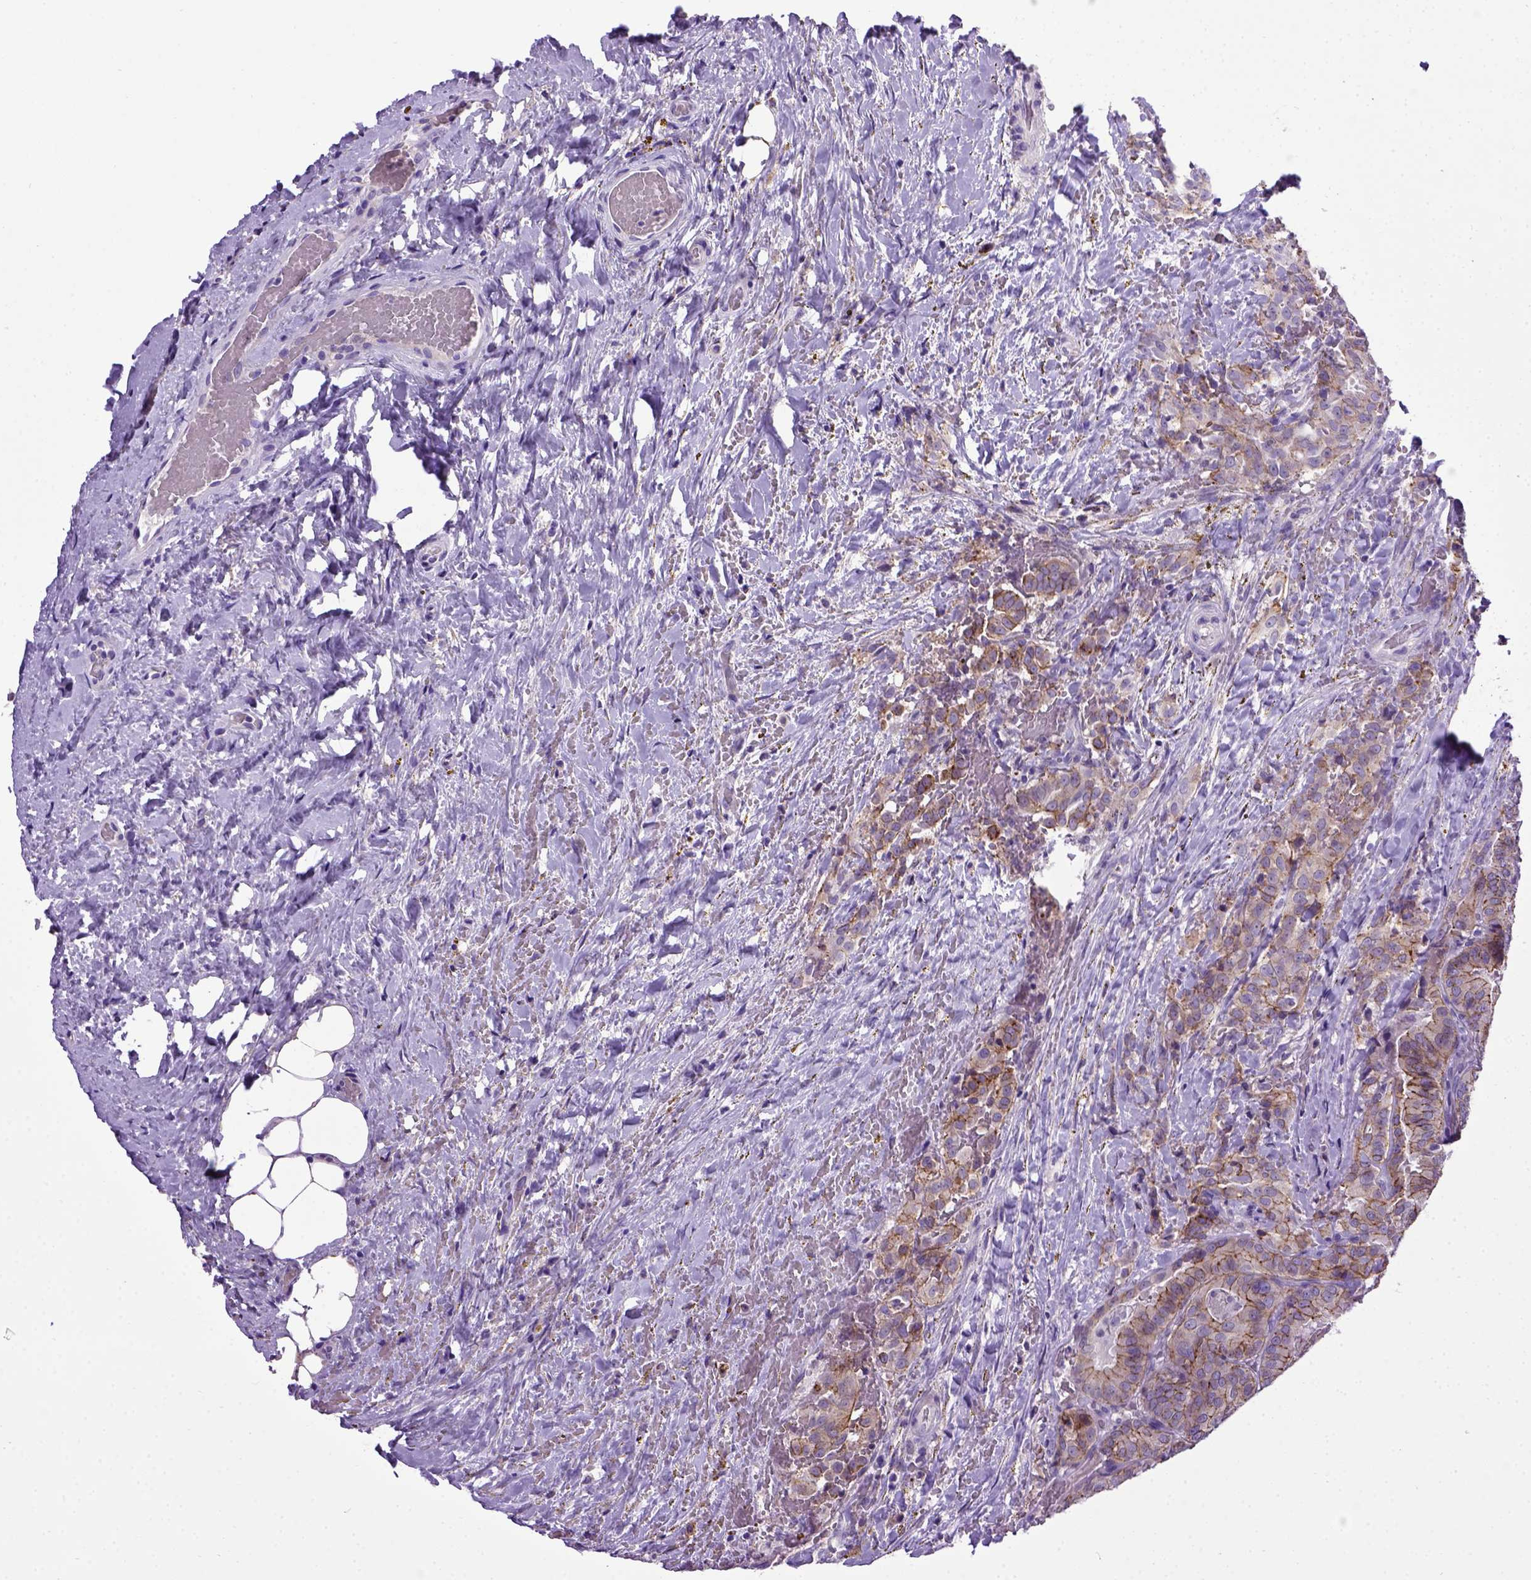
{"staining": {"intensity": "moderate", "quantity": "25%-75%", "location": "cytoplasmic/membranous"}, "tissue": "thyroid cancer", "cell_type": "Tumor cells", "image_type": "cancer", "snomed": [{"axis": "morphology", "description": "Papillary adenocarcinoma, NOS"}, {"axis": "topography", "description": "Thyroid gland"}], "caption": "Immunohistochemistry micrograph of neoplastic tissue: thyroid cancer stained using immunohistochemistry exhibits medium levels of moderate protein expression localized specifically in the cytoplasmic/membranous of tumor cells, appearing as a cytoplasmic/membranous brown color.", "gene": "CDH1", "patient": {"sex": "male", "age": 61}}